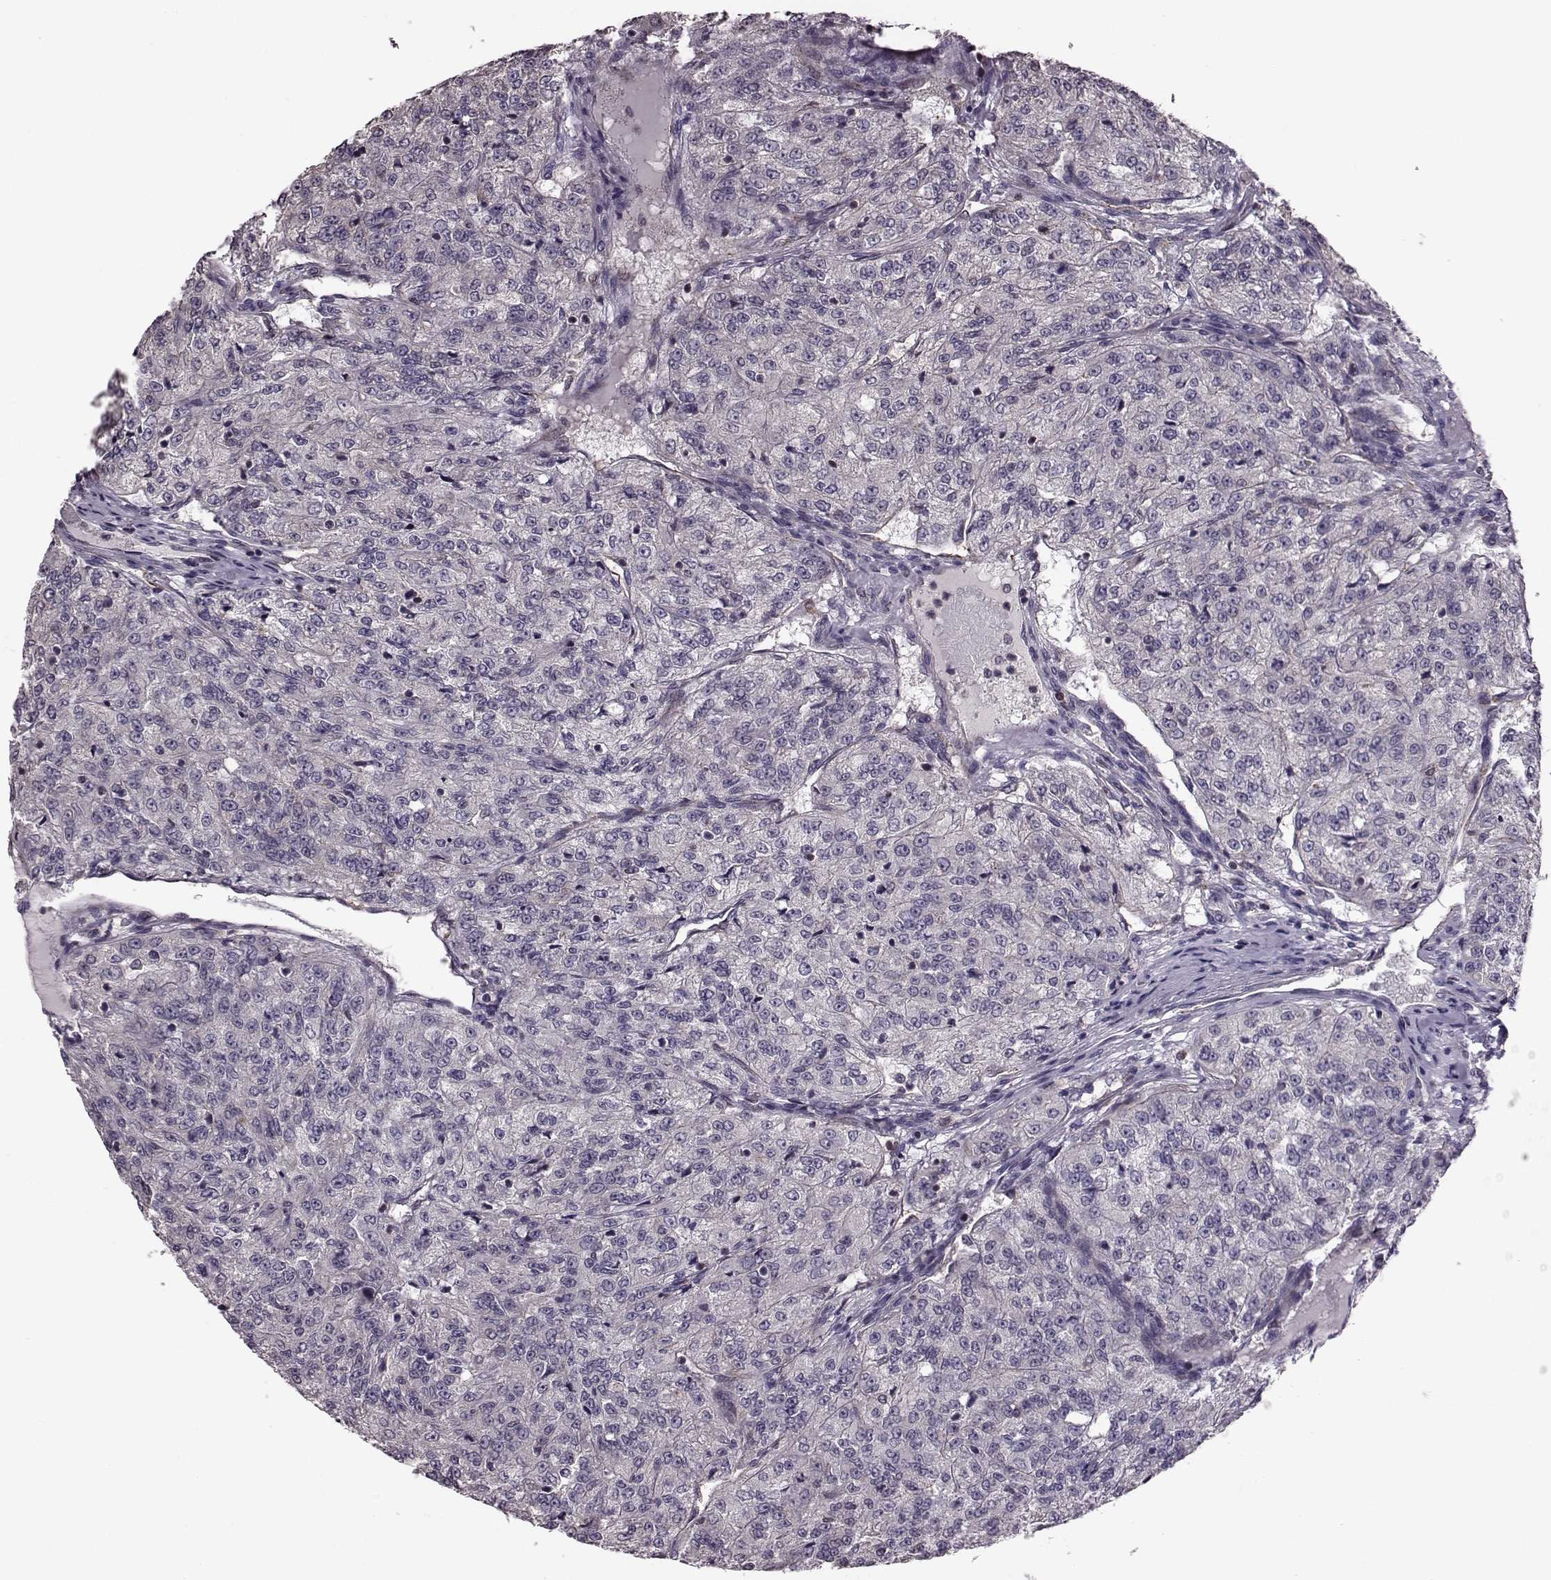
{"staining": {"intensity": "negative", "quantity": "none", "location": "none"}, "tissue": "renal cancer", "cell_type": "Tumor cells", "image_type": "cancer", "snomed": [{"axis": "morphology", "description": "Adenocarcinoma, NOS"}, {"axis": "topography", "description": "Kidney"}], "caption": "A high-resolution micrograph shows IHC staining of renal cancer (adenocarcinoma), which shows no significant expression in tumor cells.", "gene": "CDC42SE1", "patient": {"sex": "female", "age": 63}}